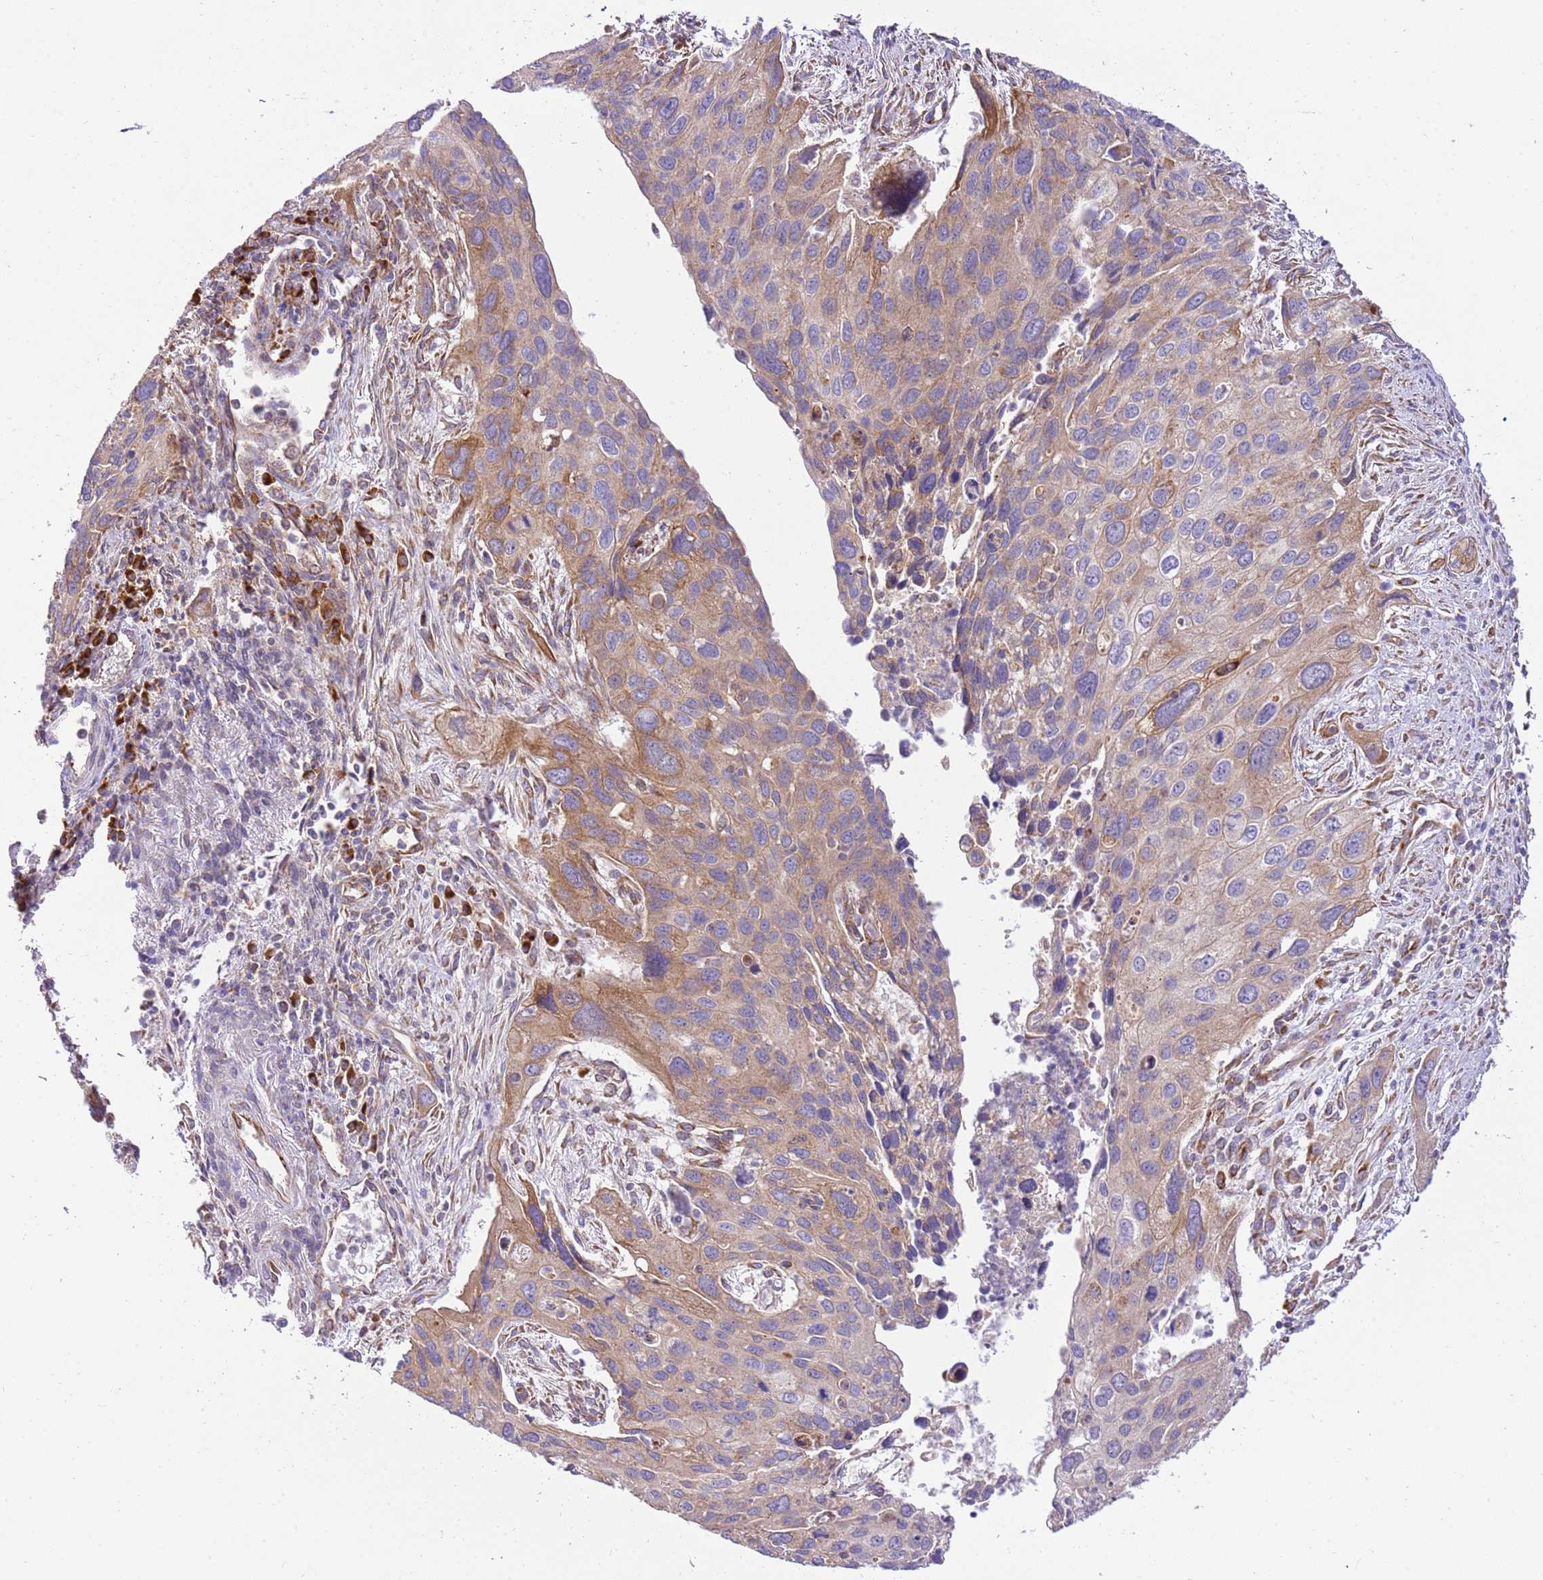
{"staining": {"intensity": "moderate", "quantity": "25%-75%", "location": "cytoplasmic/membranous"}, "tissue": "cervical cancer", "cell_type": "Tumor cells", "image_type": "cancer", "snomed": [{"axis": "morphology", "description": "Squamous cell carcinoma, NOS"}, {"axis": "topography", "description": "Cervix"}], "caption": "Approximately 25%-75% of tumor cells in squamous cell carcinoma (cervical) display moderate cytoplasmic/membranous protein positivity as visualized by brown immunohistochemical staining.", "gene": "SPATA2L", "patient": {"sex": "female", "age": 55}}